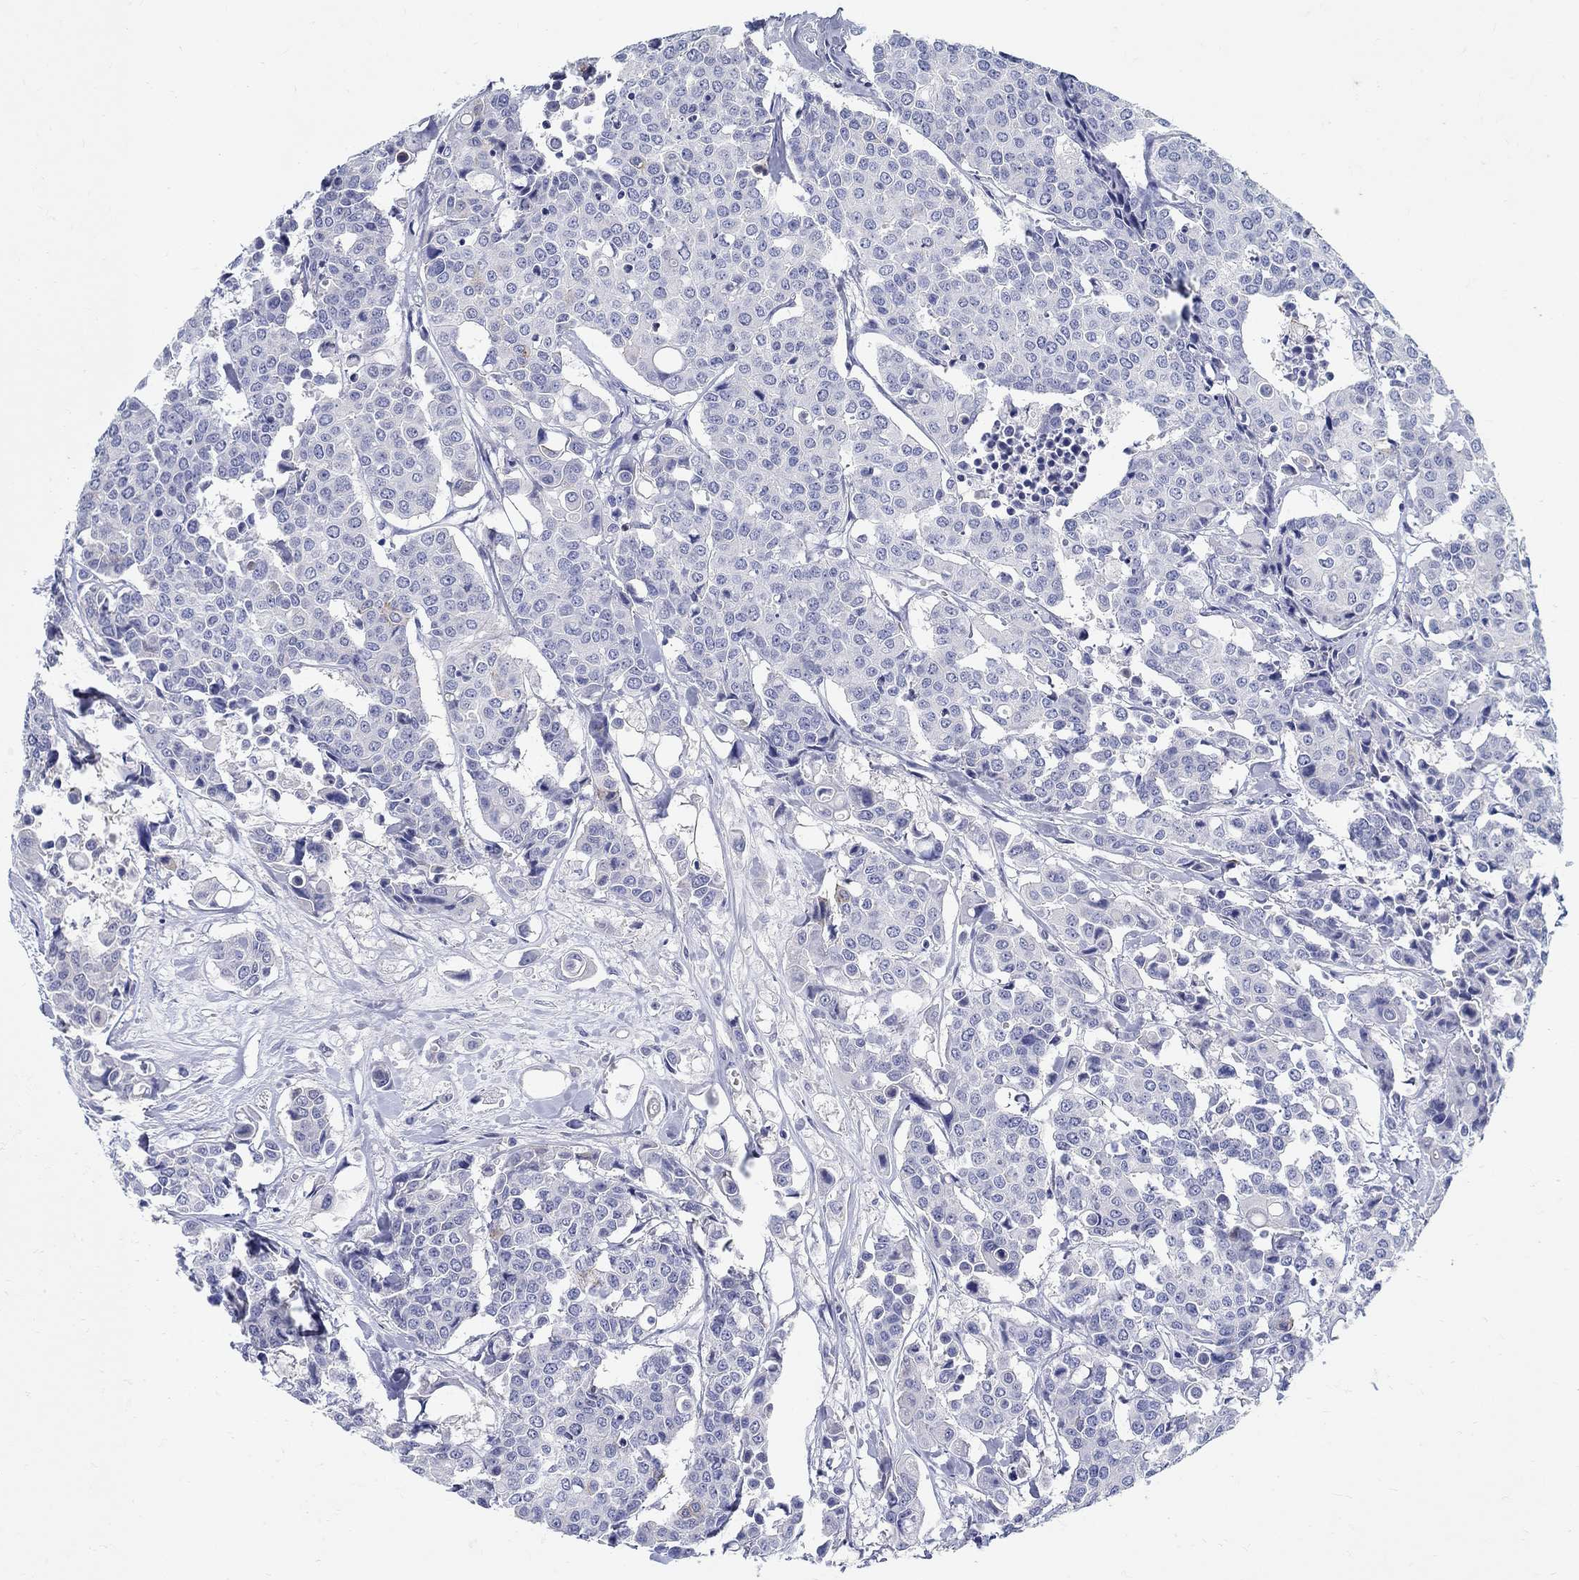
{"staining": {"intensity": "negative", "quantity": "none", "location": "none"}, "tissue": "carcinoid", "cell_type": "Tumor cells", "image_type": "cancer", "snomed": [{"axis": "morphology", "description": "Carcinoid, malignant, NOS"}, {"axis": "topography", "description": "Colon"}], "caption": "The histopathology image demonstrates no significant staining in tumor cells of carcinoid.", "gene": "CRYGD", "patient": {"sex": "male", "age": 81}}